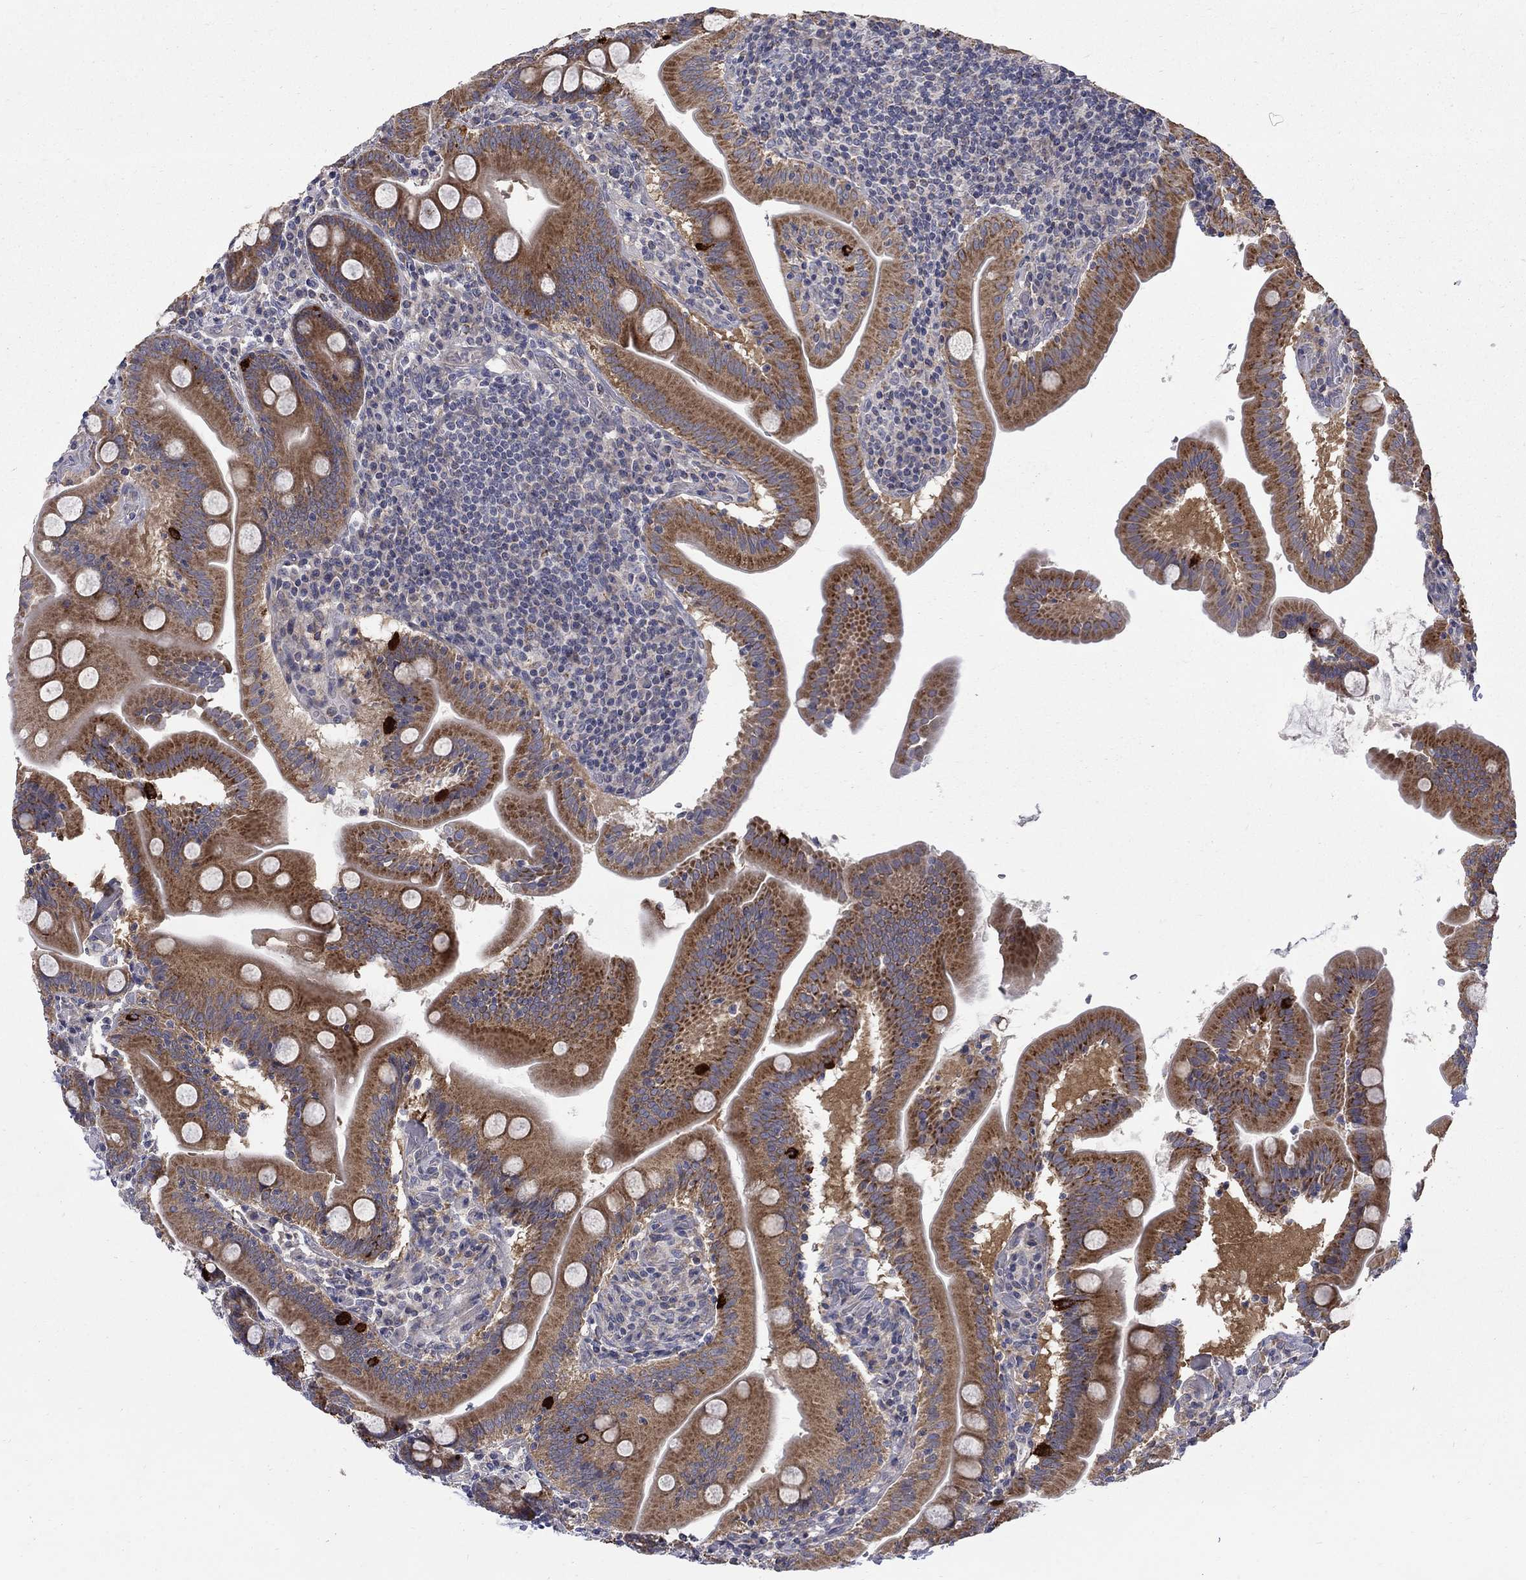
{"staining": {"intensity": "strong", "quantity": "25%-75%", "location": "cytoplasmic/membranous"}, "tissue": "small intestine", "cell_type": "Glandular cells", "image_type": "normal", "snomed": [{"axis": "morphology", "description": "Normal tissue, NOS"}, {"axis": "topography", "description": "Small intestine"}], "caption": "An immunohistochemistry image of normal tissue is shown. Protein staining in brown highlights strong cytoplasmic/membranous positivity in small intestine within glandular cells.", "gene": "SH2B1", "patient": {"sex": "male", "age": 37}}